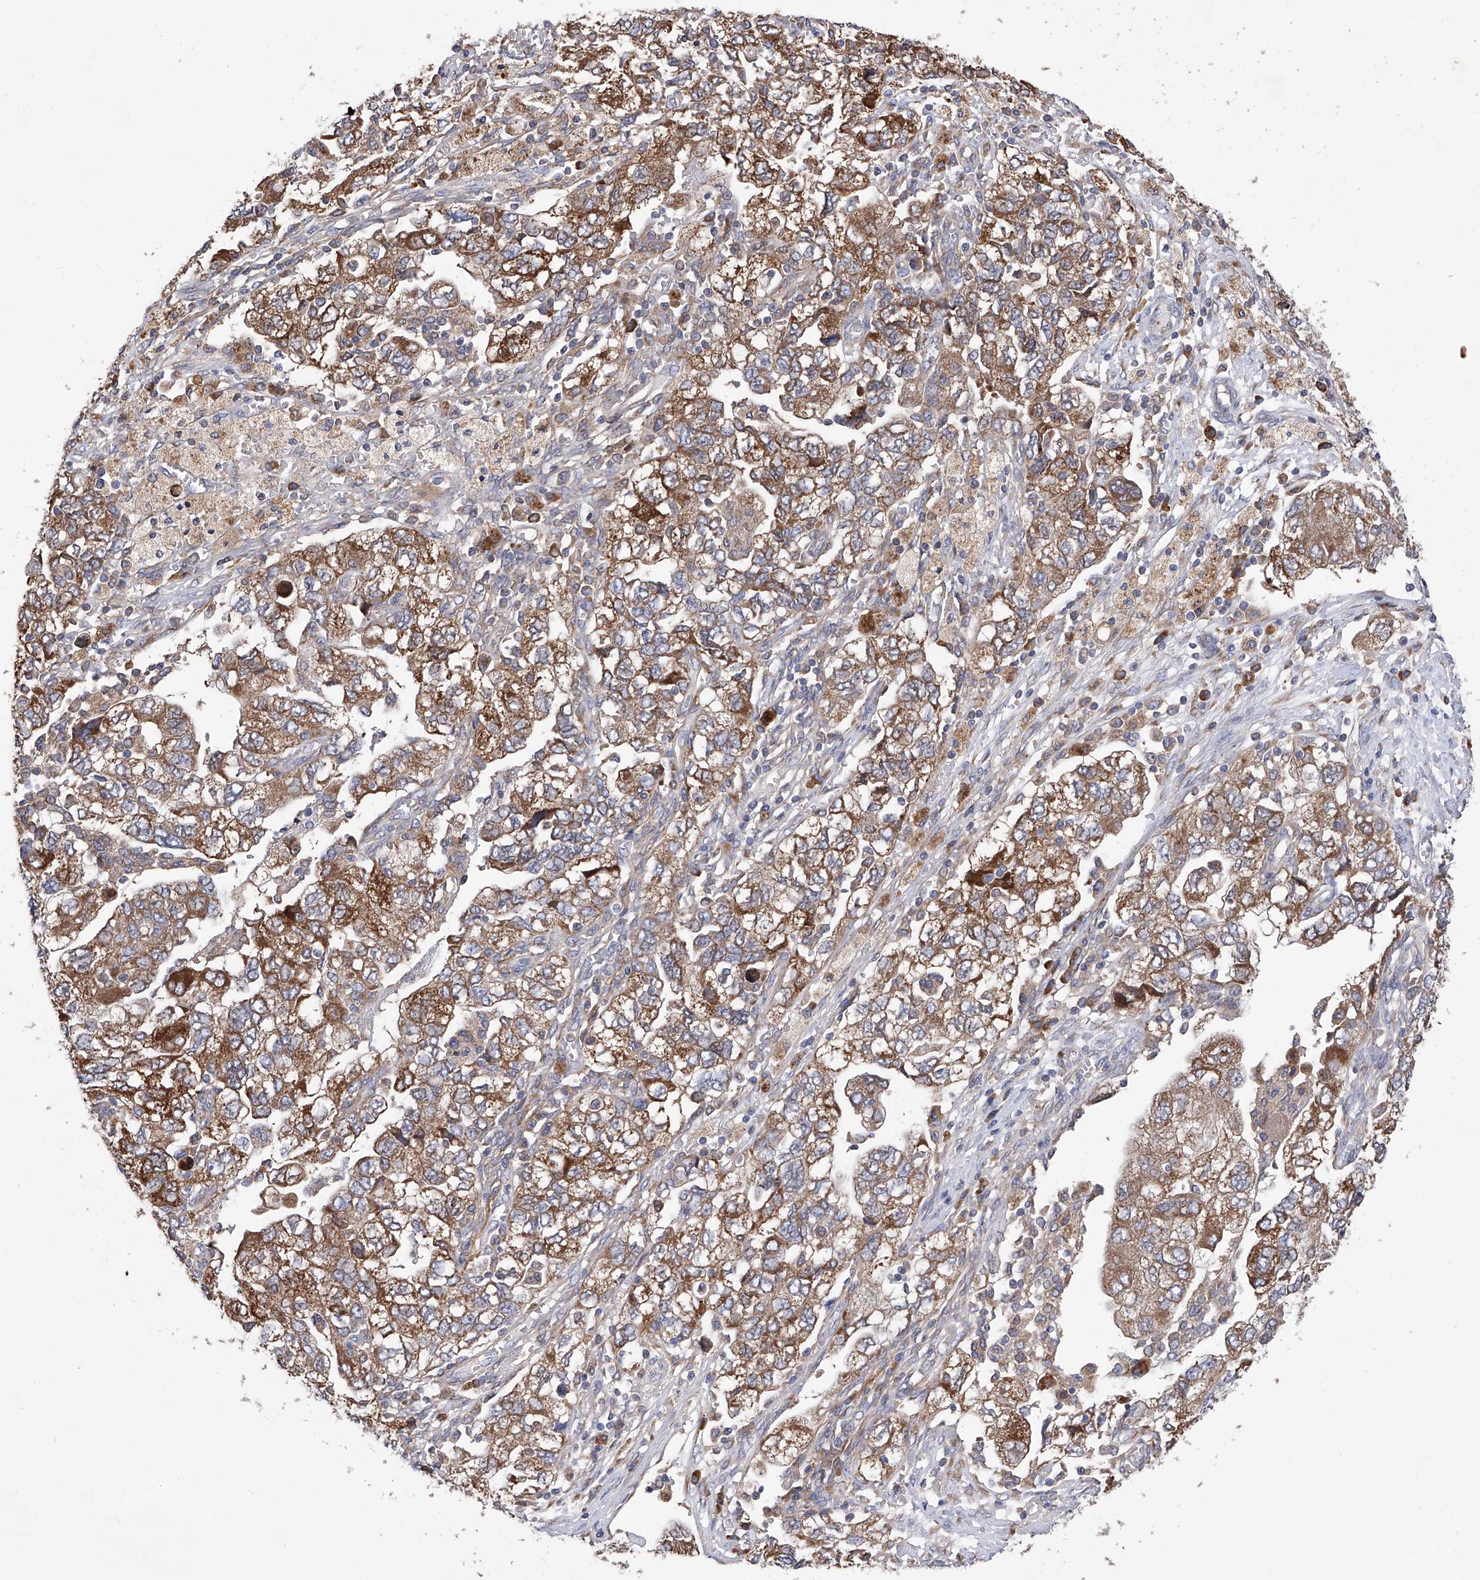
{"staining": {"intensity": "moderate", "quantity": ">75%", "location": "cytoplasmic/membranous"}, "tissue": "ovarian cancer", "cell_type": "Tumor cells", "image_type": "cancer", "snomed": [{"axis": "morphology", "description": "Carcinoma, NOS"}, {"axis": "morphology", "description": "Cystadenocarcinoma, serous, NOS"}, {"axis": "topography", "description": "Ovary"}], "caption": "The image shows staining of carcinoma (ovarian), revealing moderate cytoplasmic/membranous protein staining (brown color) within tumor cells.", "gene": "INPP5B", "patient": {"sex": "female", "age": 69}}